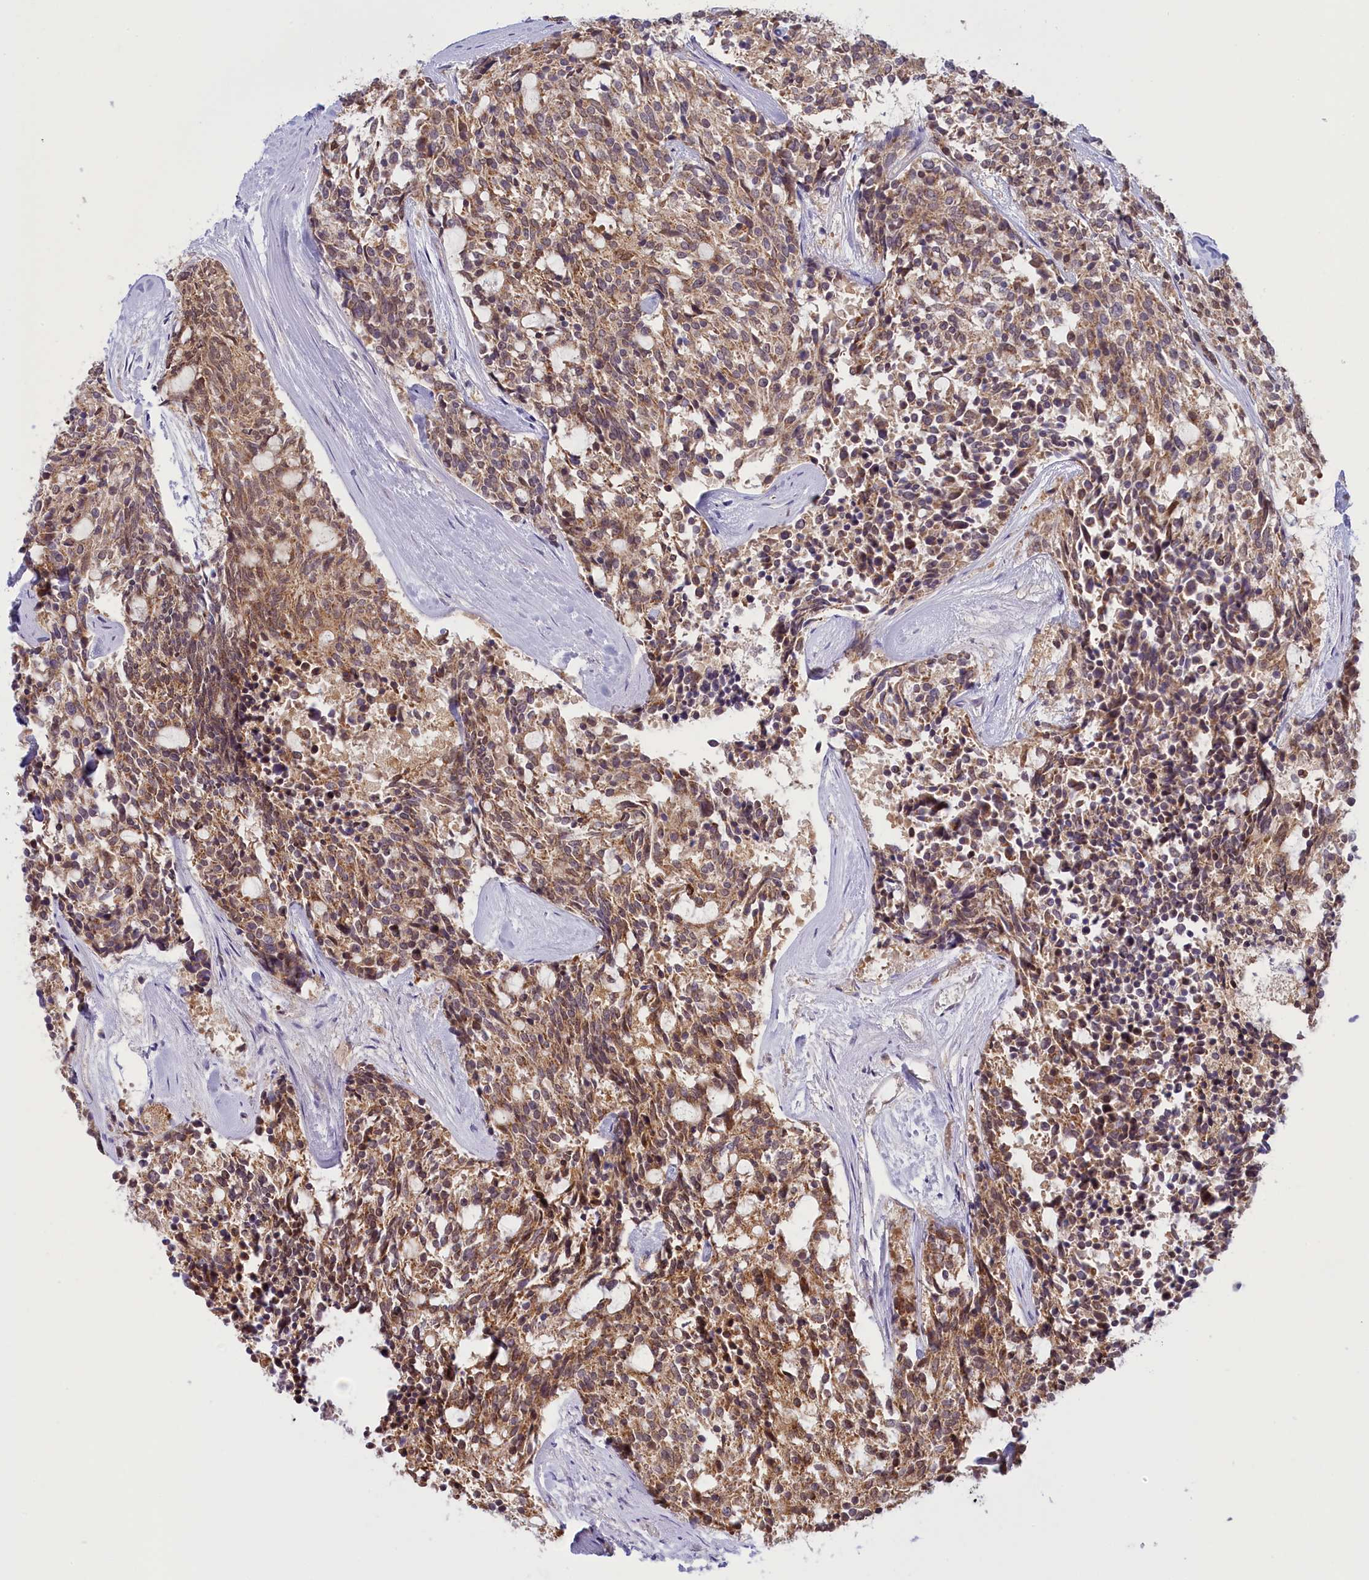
{"staining": {"intensity": "moderate", "quantity": ">75%", "location": "cytoplasmic/membranous"}, "tissue": "carcinoid", "cell_type": "Tumor cells", "image_type": "cancer", "snomed": [{"axis": "morphology", "description": "Carcinoid, malignant, NOS"}, {"axis": "topography", "description": "Pancreas"}], "caption": "Moderate cytoplasmic/membranous expression is seen in about >75% of tumor cells in carcinoid. The staining was performed using DAB (3,3'-diaminobenzidine), with brown indicating positive protein expression. Nuclei are stained blue with hematoxylin.", "gene": "IZUMO2", "patient": {"sex": "female", "age": 54}}